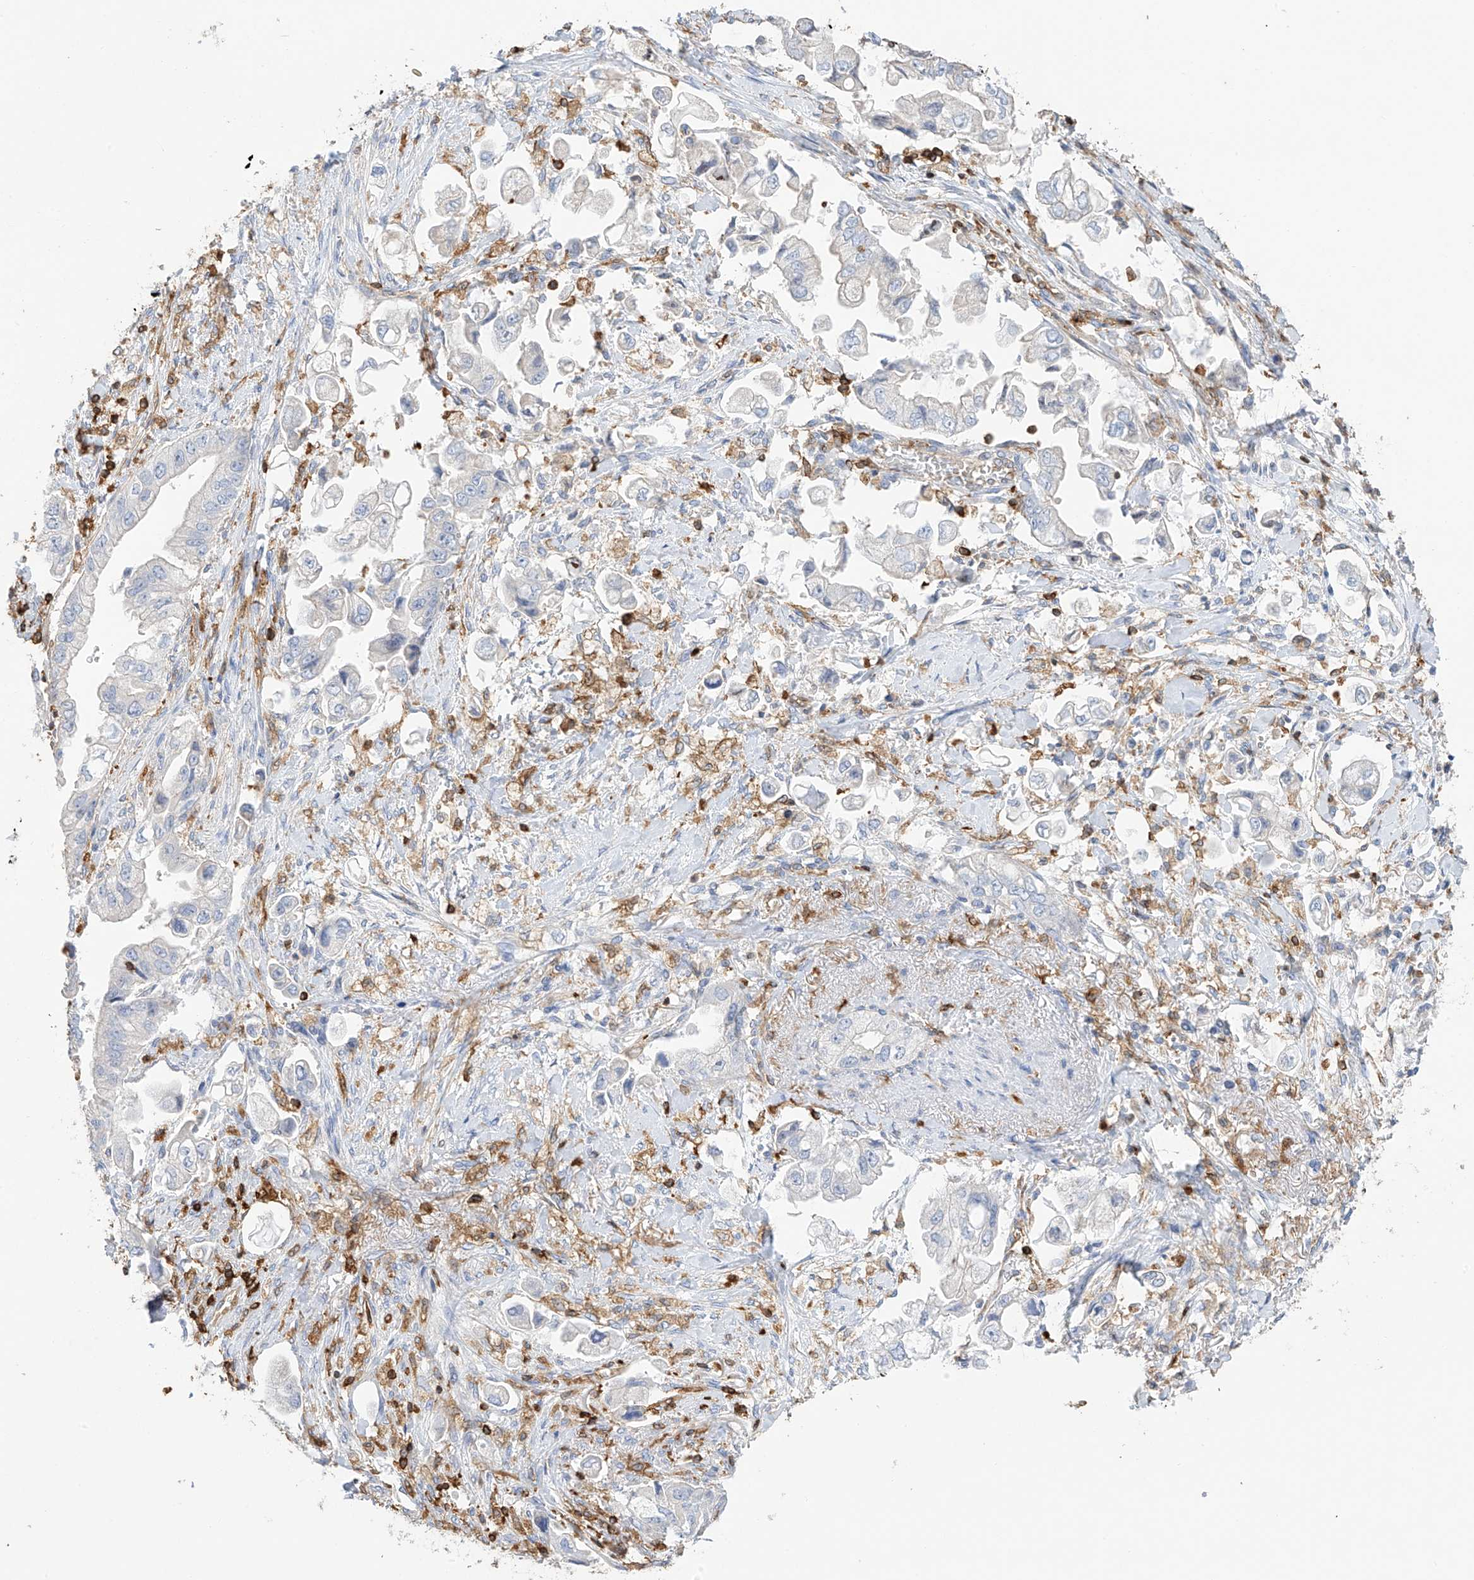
{"staining": {"intensity": "negative", "quantity": "none", "location": "none"}, "tissue": "stomach cancer", "cell_type": "Tumor cells", "image_type": "cancer", "snomed": [{"axis": "morphology", "description": "Adenocarcinoma, NOS"}, {"axis": "topography", "description": "Stomach"}], "caption": "IHC photomicrograph of human stomach cancer stained for a protein (brown), which displays no staining in tumor cells.", "gene": "ARHGAP25", "patient": {"sex": "male", "age": 62}}